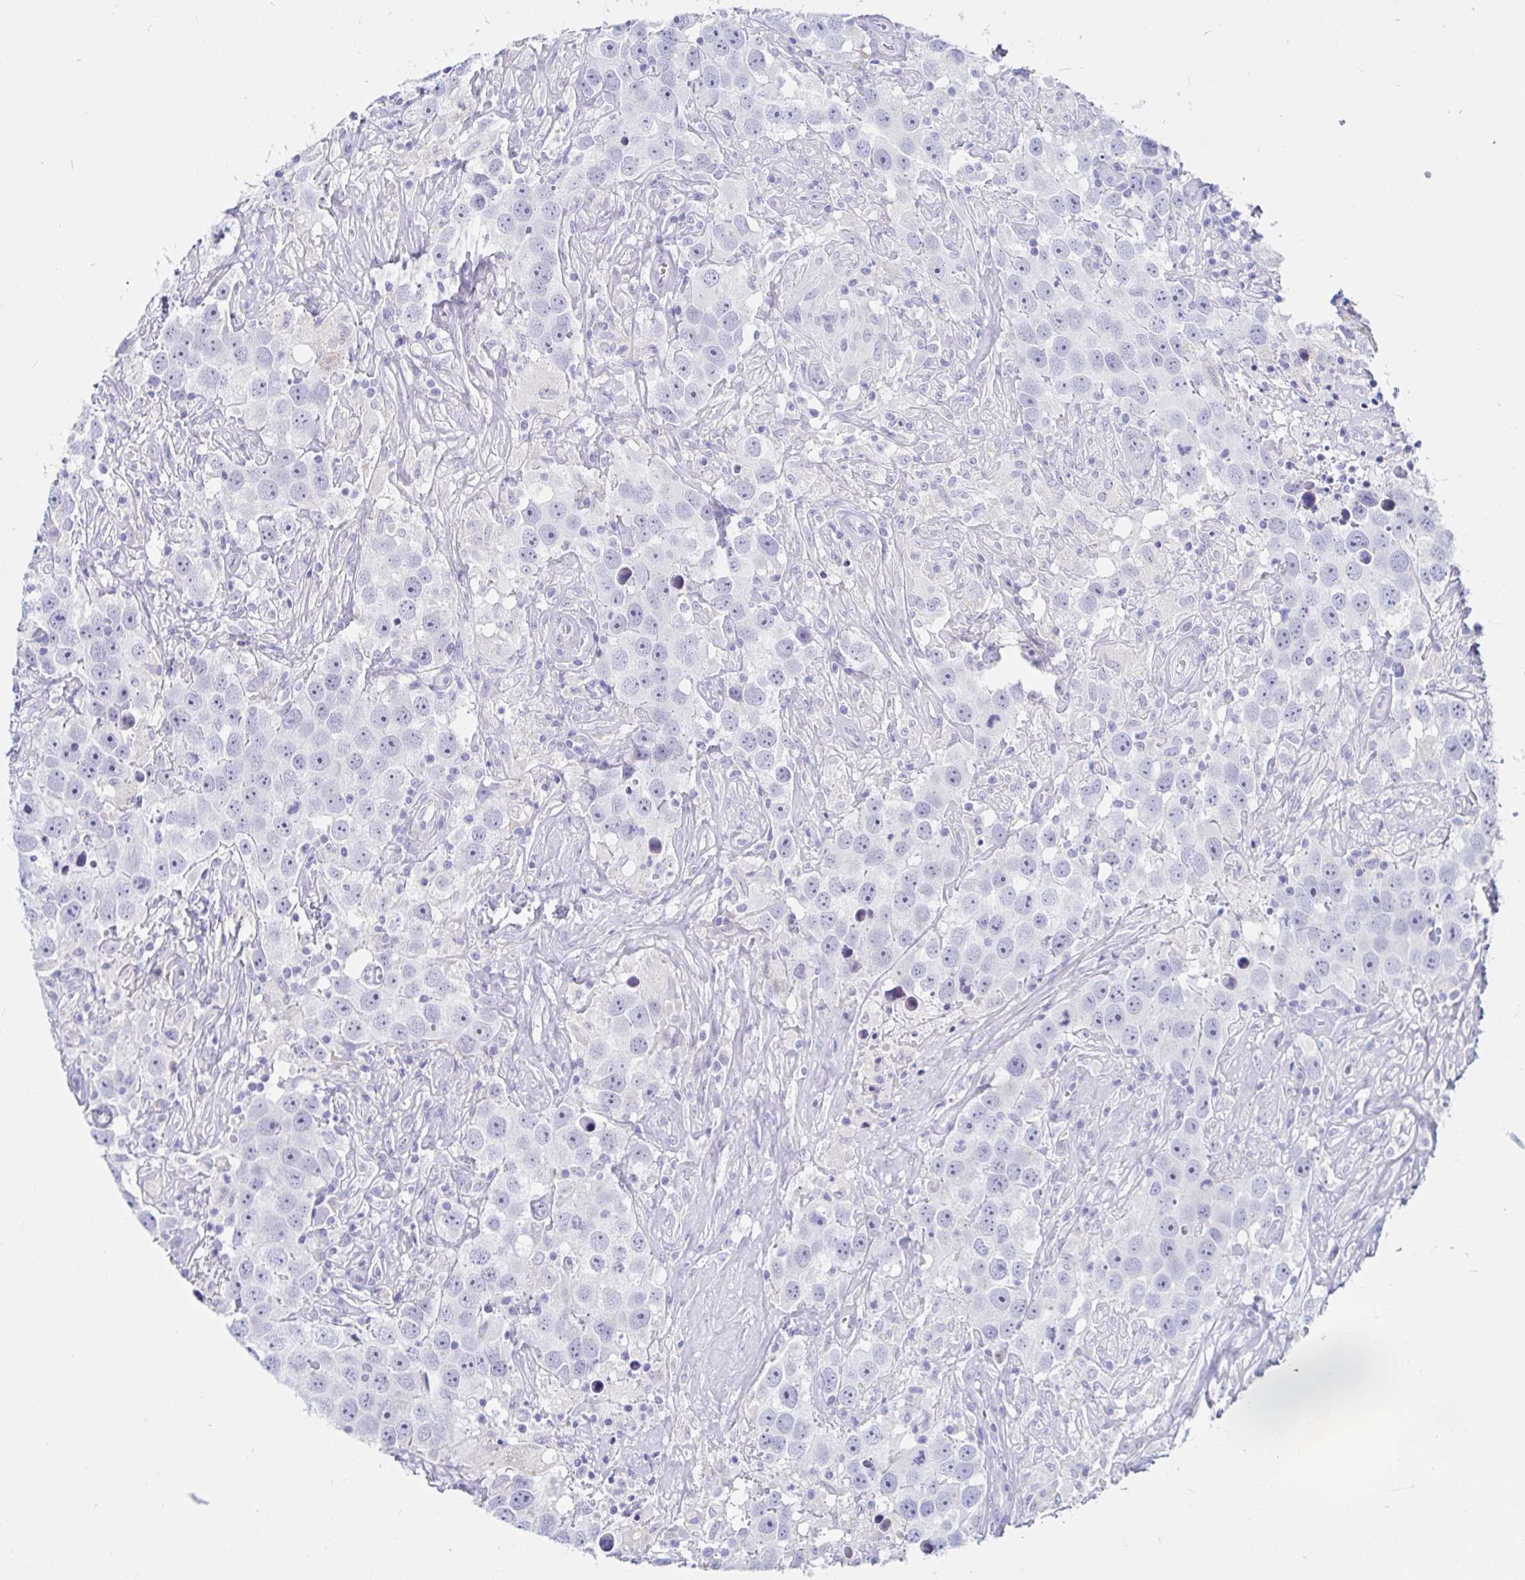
{"staining": {"intensity": "negative", "quantity": "none", "location": "none"}, "tissue": "testis cancer", "cell_type": "Tumor cells", "image_type": "cancer", "snomed": [{"axis": "morphology", "description": "Seminoma, NOS"}, {"axis": "topography", "description": "Testis"}], "caption": "There is no significant expression in tumor cells of testis cancer. The staining was performed using DAB to visualize the protein expression in brown, while the nuclei were stained in blue with hematoxylin (Magnification: 20x).", "gene": "C4orf17", "patient": {"sex": "male", "age": 49}}